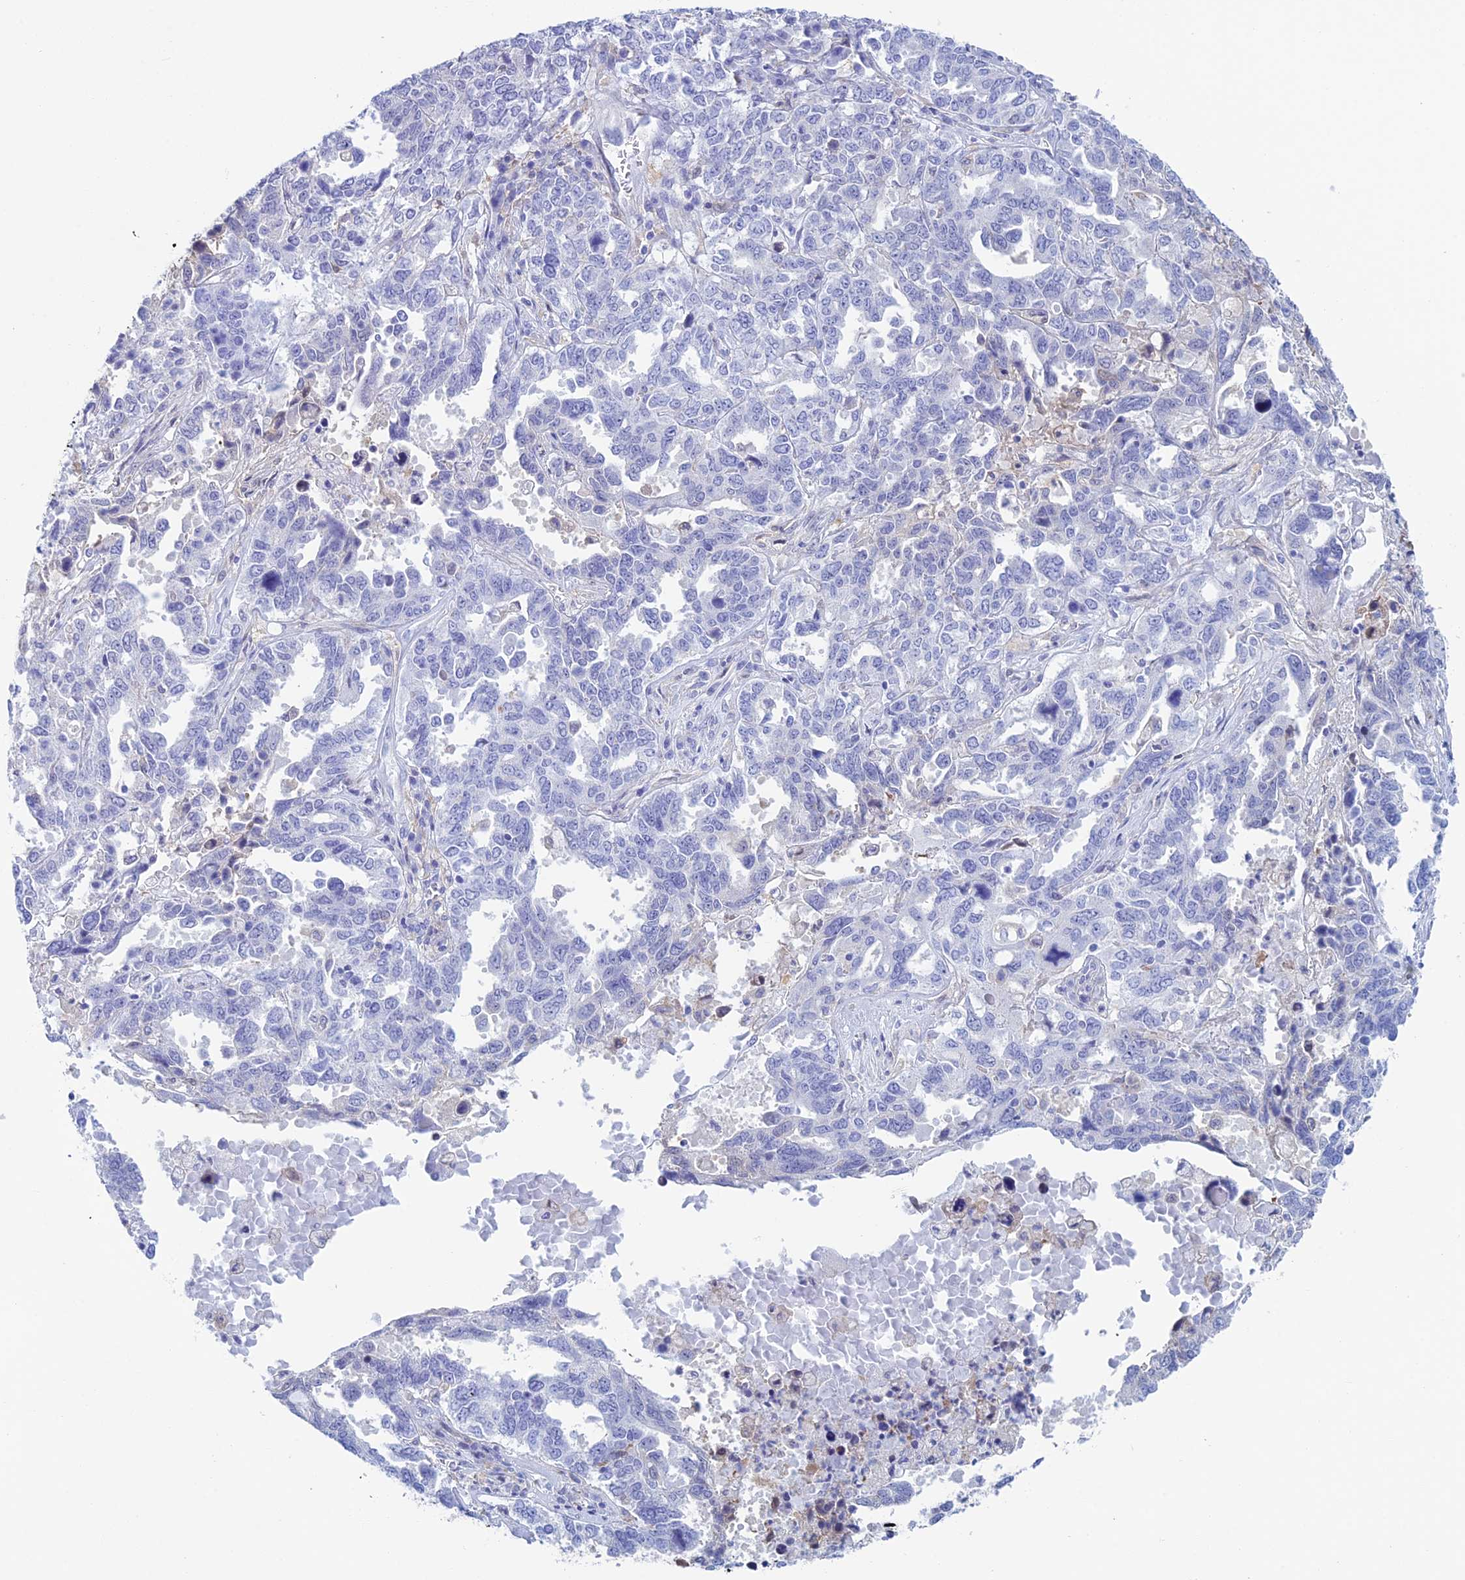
{"staining": {"intensity": "negative", "quantity": "none", "location": "none"}, "tissue": "ovarian cancer", "cell_type": "Tumor cells", "image_type": "cancer", "snomed": [{"axis": "morphology", "description": "Carcinoma, endometroid"}, {"axis": "topography", "description": "Ovary"}], "caption": "High magnification brightfield microscopy of ovarian cancer (endometroid carcinoma) stained with DAB (3,3'-diaminobenzidine) (brown) and counterstained with hematoxylin (blue): tumor cells show no significant positivity.", "gene": "KCNK17", "patient": {"sex": "female", "age": 62}}